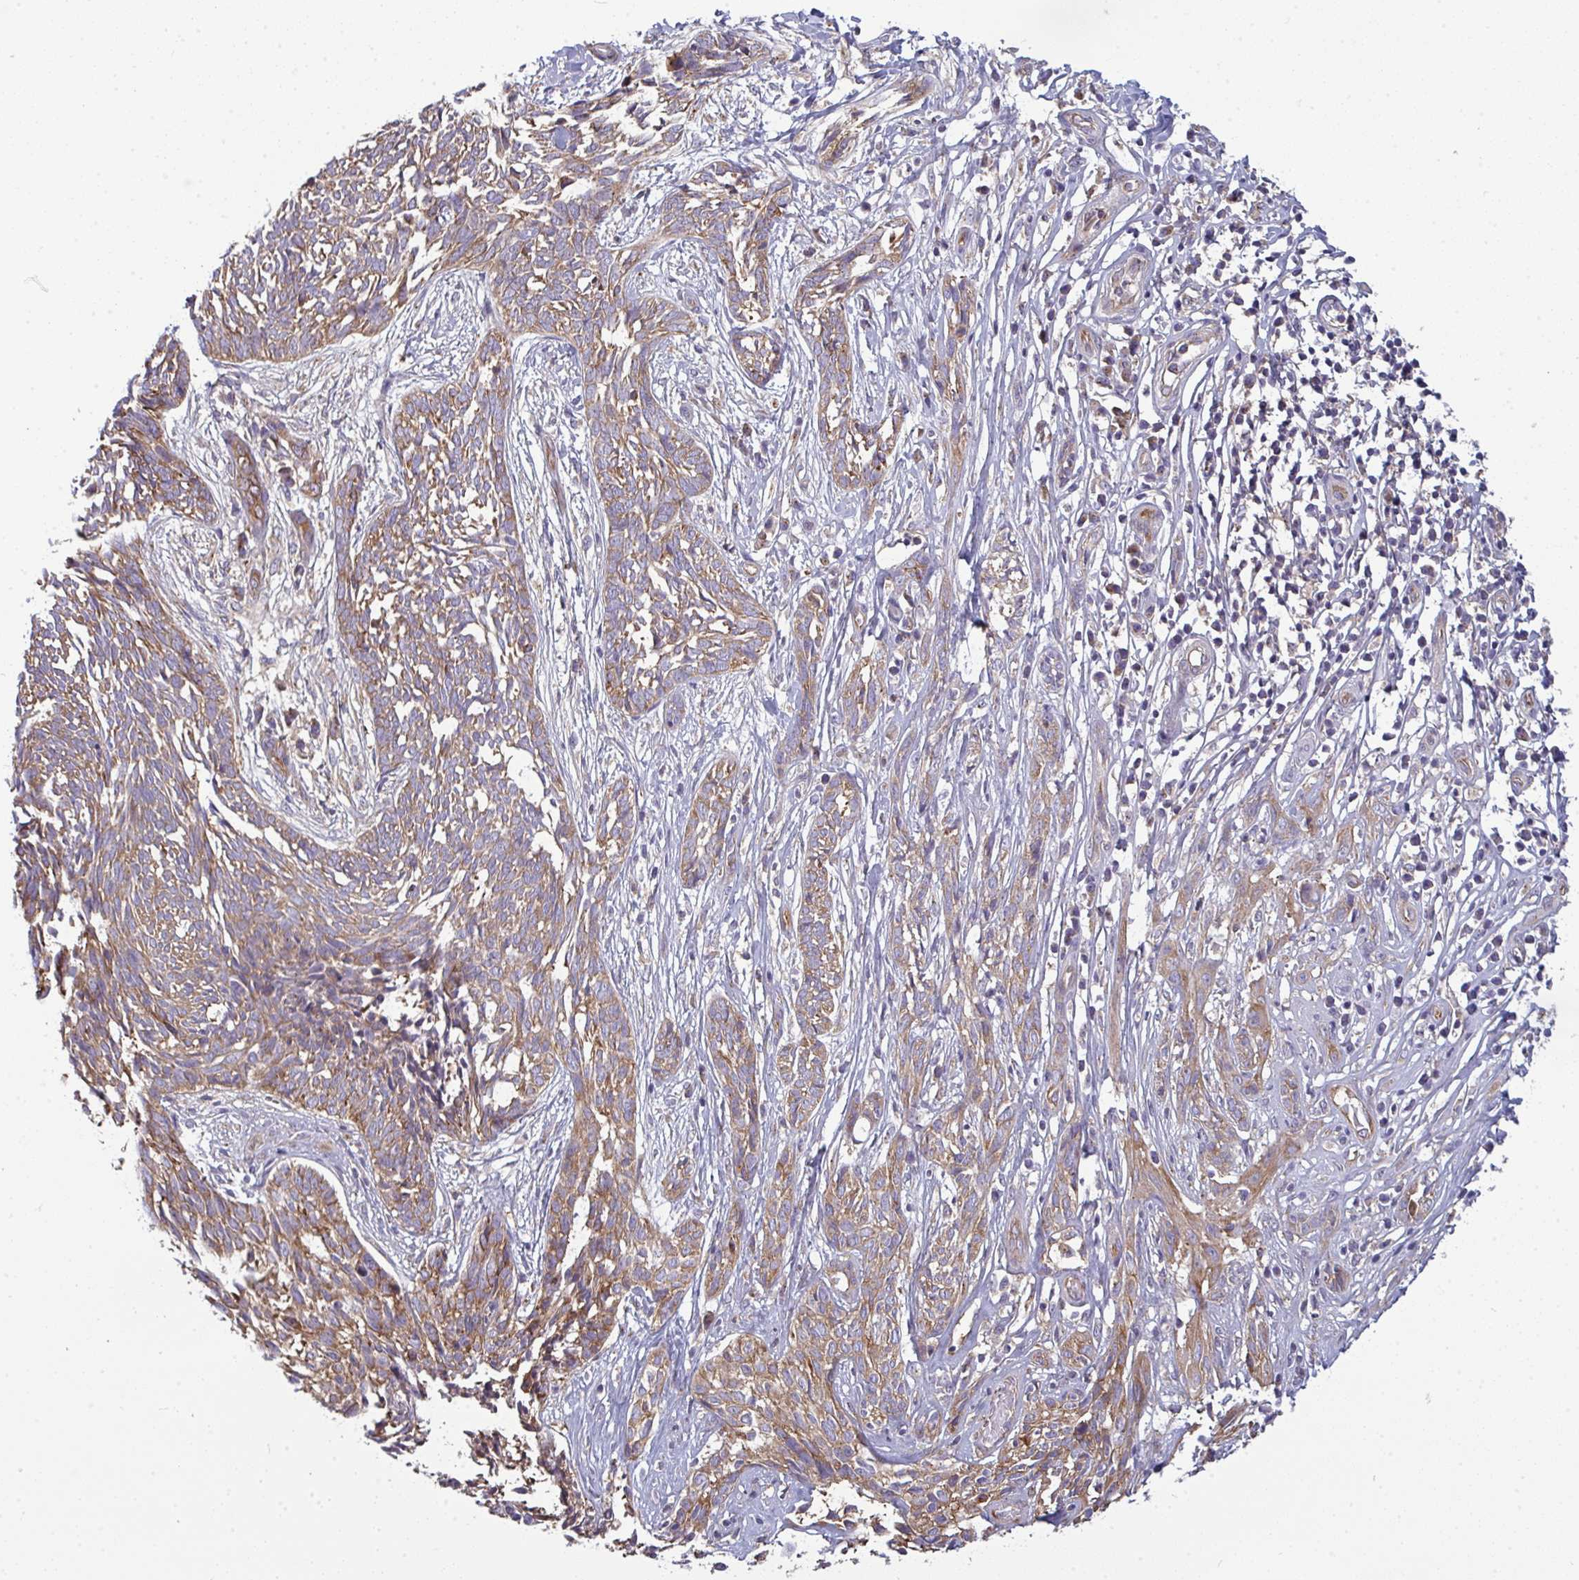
{"staining": {"intensity": "moderate", "quantity": ">75%", "location": "cytoplasmic/membranous"}, "tissue": "skin cancer", "cell_type": "Tumor cells", "image_type": "cancer", "snomed": [{"axis": "morphology", "description": "Basal cell carcinoma"}, {"axis": "topography", "description": "Skin"}, {"axis": "topography", "description": "Skin, foot"}], "caption": "Human skin cancer (basal cell carcinoma) stained for a protein (brown) displays moderate cytoplasmic/membranous positive positivity in about >75% of tumor cells.", "gene": "DYNC1I2", "patient": {"sex": "female", "age": 86}}